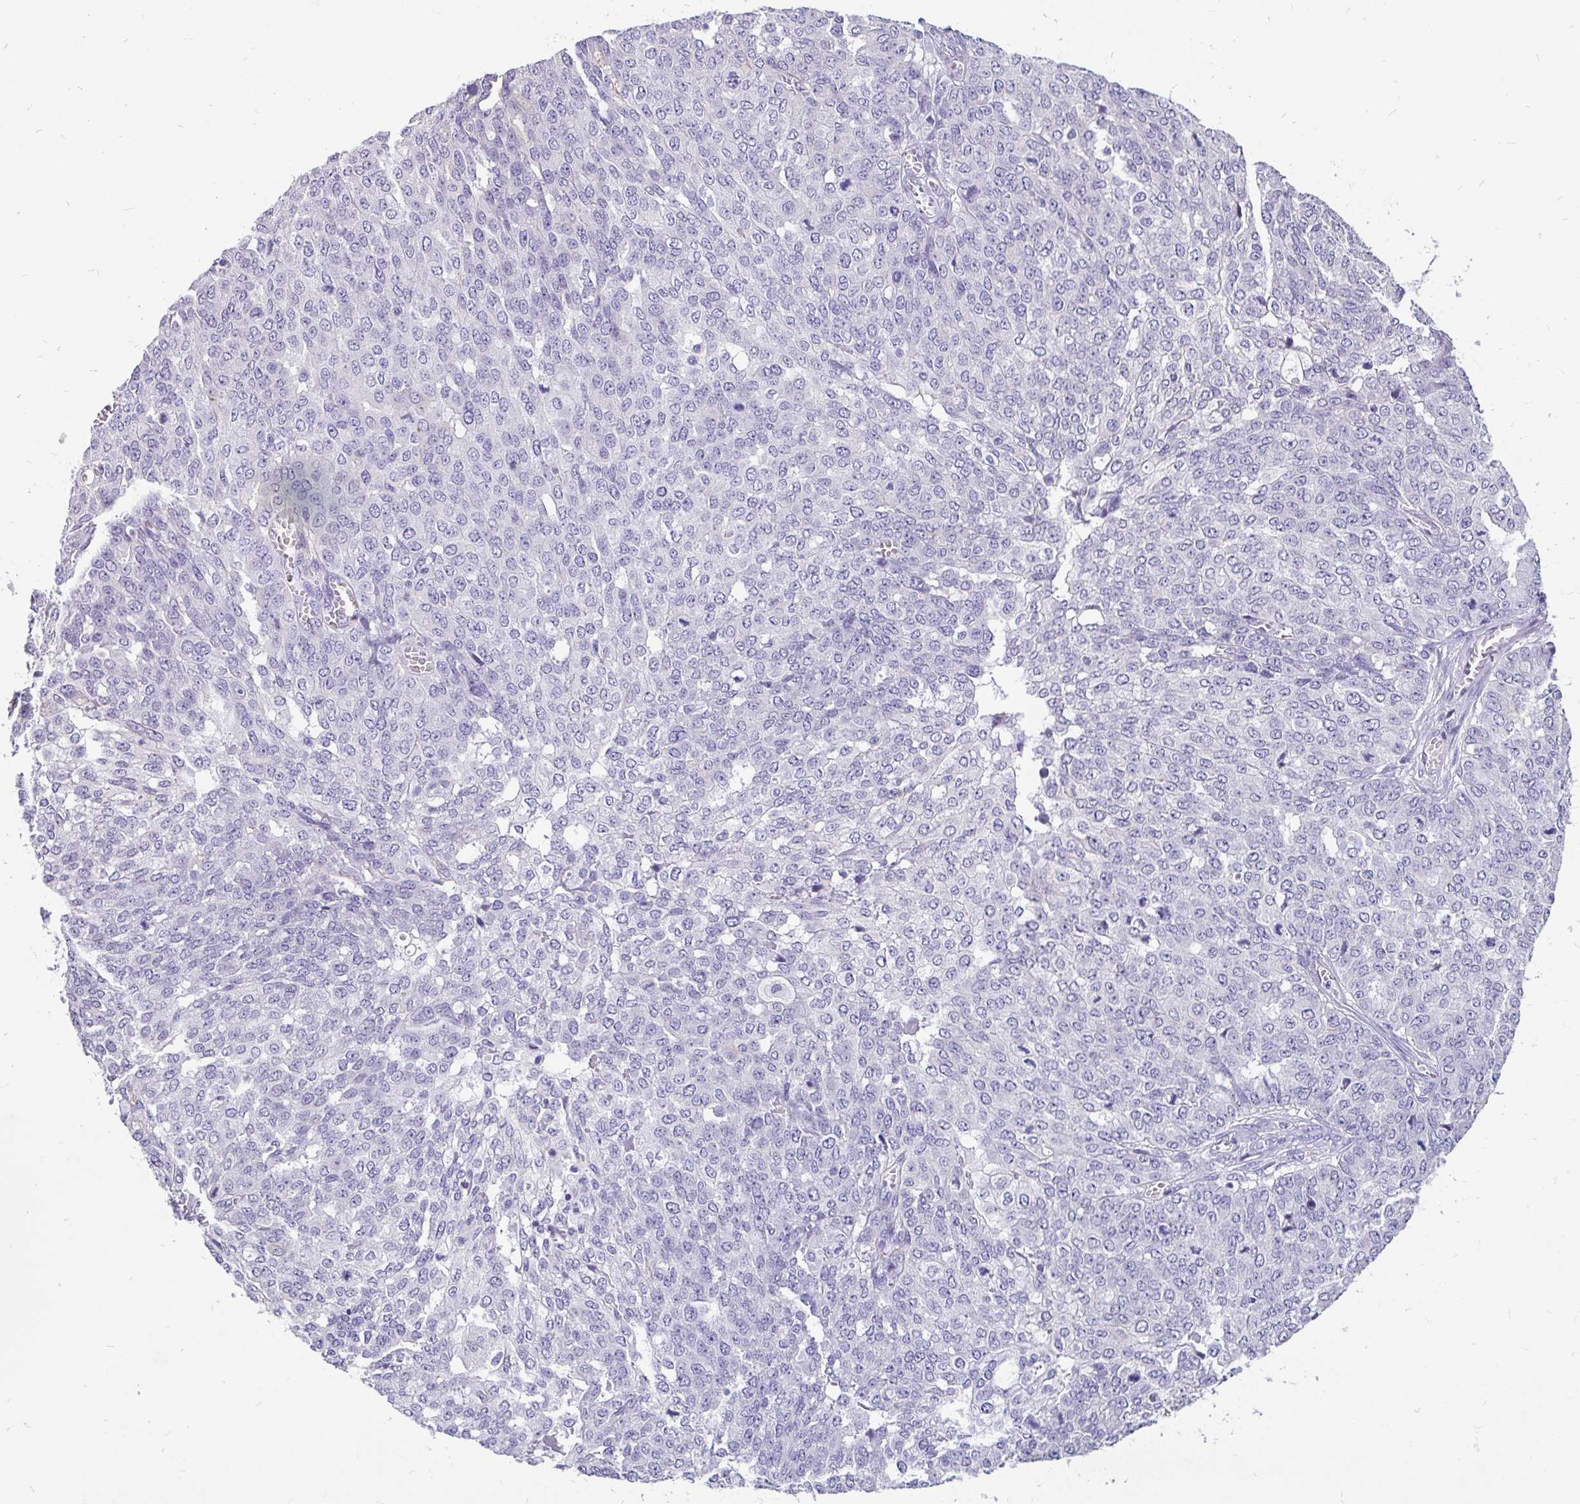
{"staining": {"intensity": "negative", "quantity": "none", "location": "none"}, "tissue": "ovarian cancer", "cell_type": "Tumor cells", "image_type": "cancer", "snomed": [{"axis": "morphology", "description": "Cystadenocarcinoma, serous, NOS"}, {"axis": "topography", "description": "Soft tissue"}, {"axis": "topography", "description": "Ovary"}], "caption": "Protein analysis of serous cystadenocarcinoma (ovarian) reveals no significant positivity in tumor cells.", "gene": "EML5", "patient": {"sex": "female", "age": 57}}